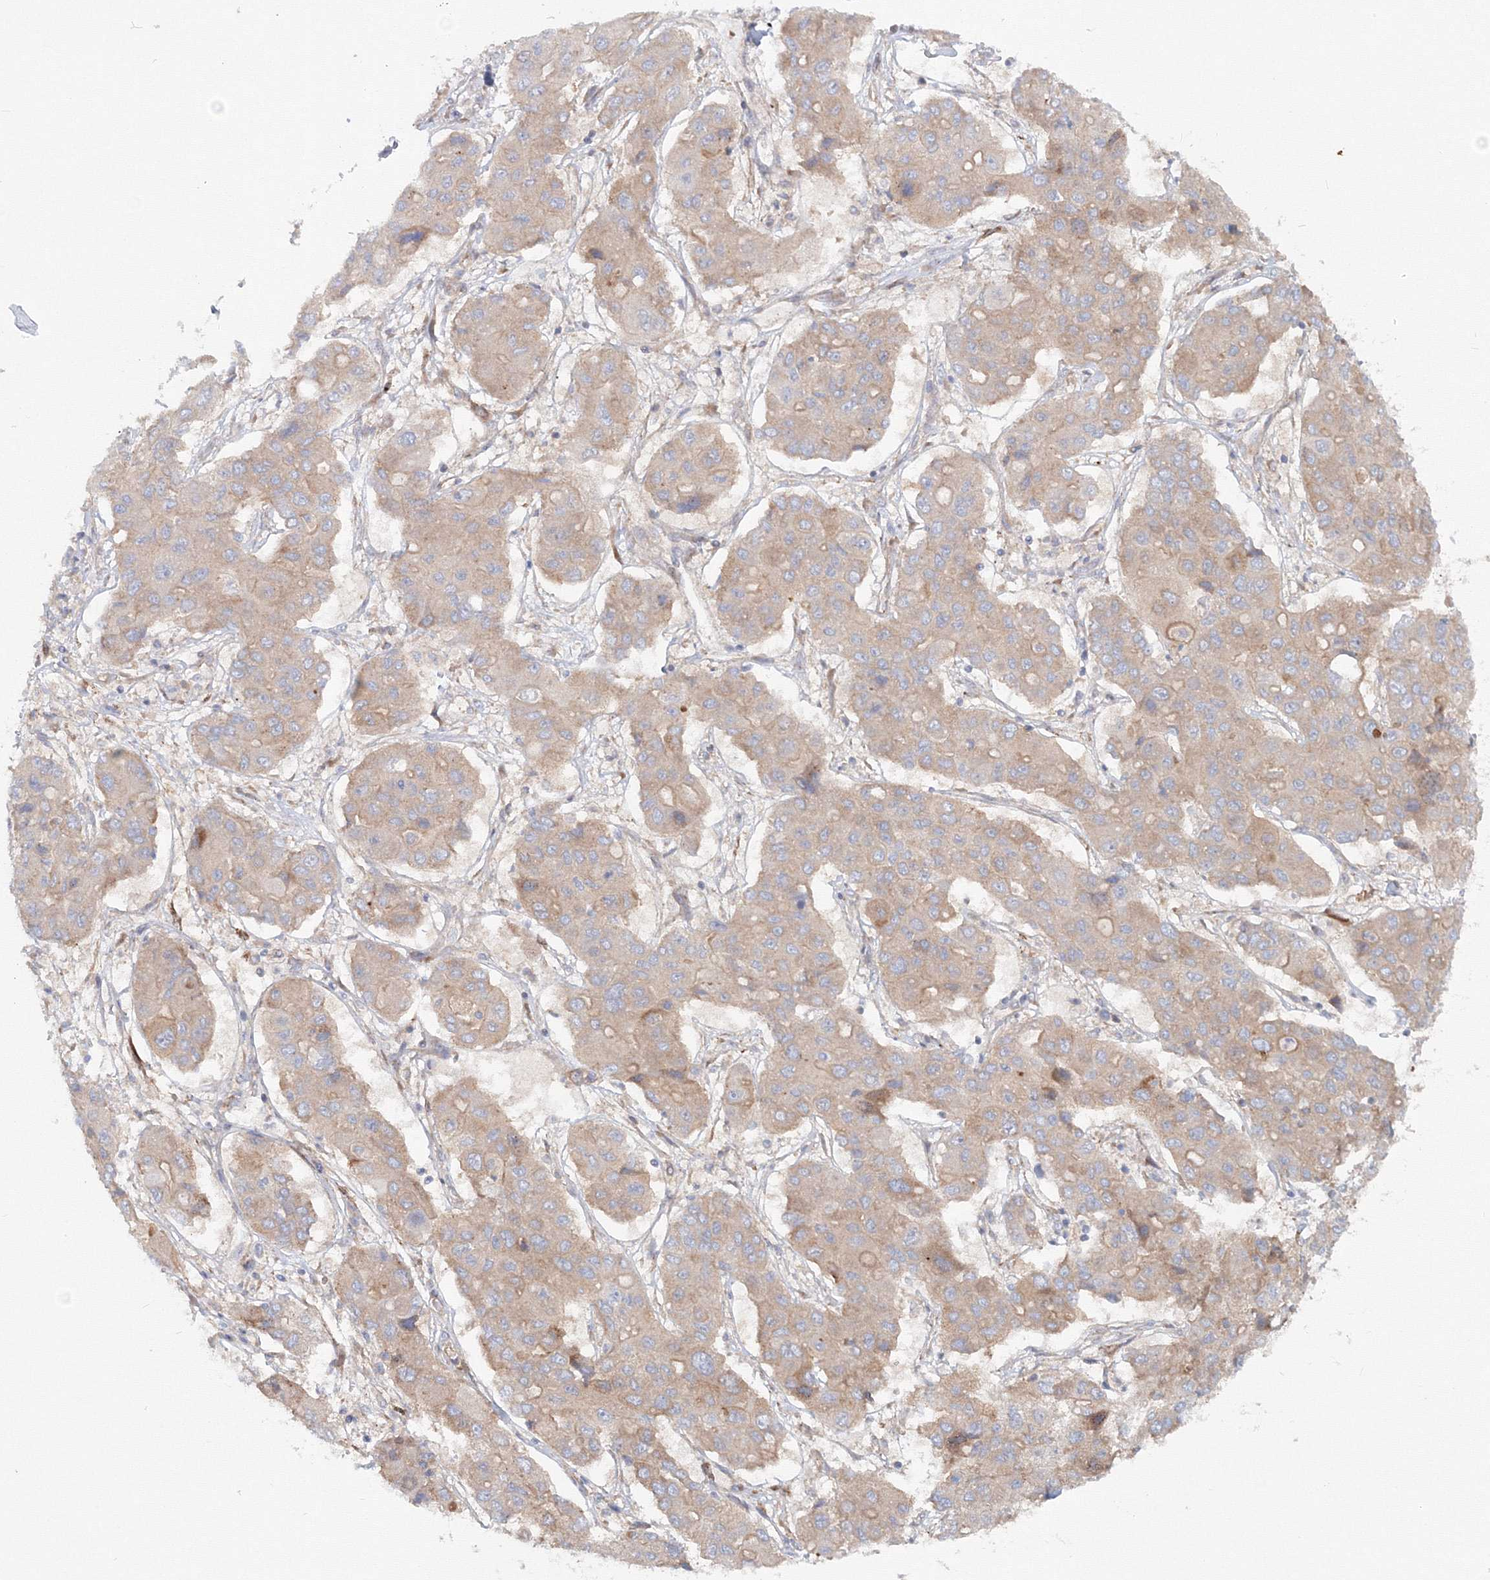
{"staining": {"intensity": "weak", "quantity": "<25%", "location": "cytoplasmic/membranous"}, "tissue": "liver cancer", "cell_type": "Tumor cells", "image_type": "cancer", "snomed": [{"axis": "morphology", "description": "Cholangiocarcinoma"}, {"axis": "topography", "description": "Liver"}], "caption": "Tumor cells show no significant positivity in liver cholangiocarcinoma. (Immunohistochemistry (ihc), brightfield microscopy, high magnification).", "gene": "EXOC1", "patient": {"sex": "male", "age": 67}}